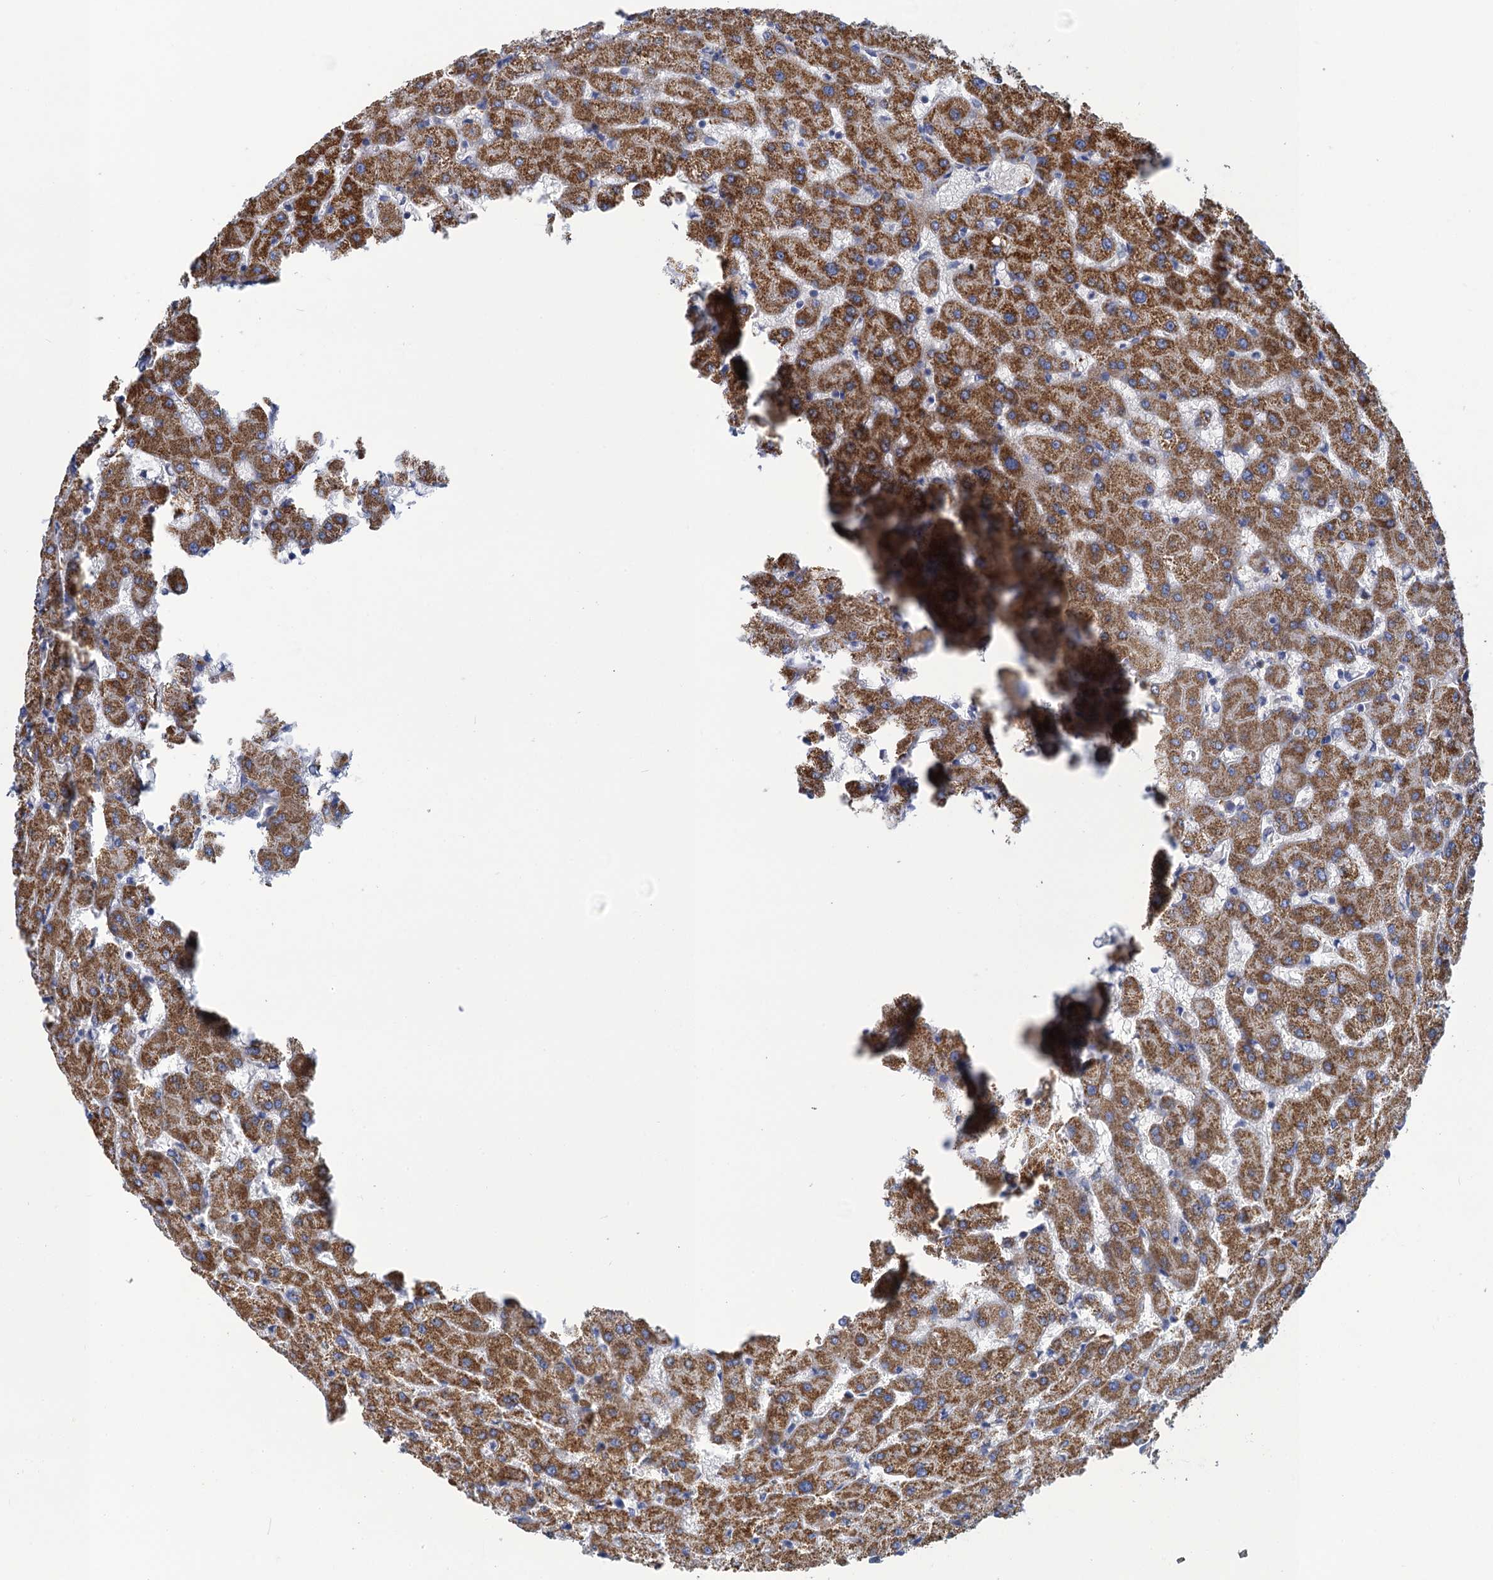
{"staining": {"intensity": "negative", "quantity": "none", "location": "none"}, "tissue": "liver", "cell_type": "Cholangiocytes", "image_type": "normal", "snomed": [{"axis": "morphology", "description": "Normal tissue, NOS"}, {"axis": "topography", "description": "Liver"}], "caption": "Liver was stained to show a protein in brown. There is no significant expression in cholangiocytes. (DAB immunohistochemistry (IHC), high magnification).", "gene": "ENSG00000260643", "patient": {"sex": "female", "age": 63}}